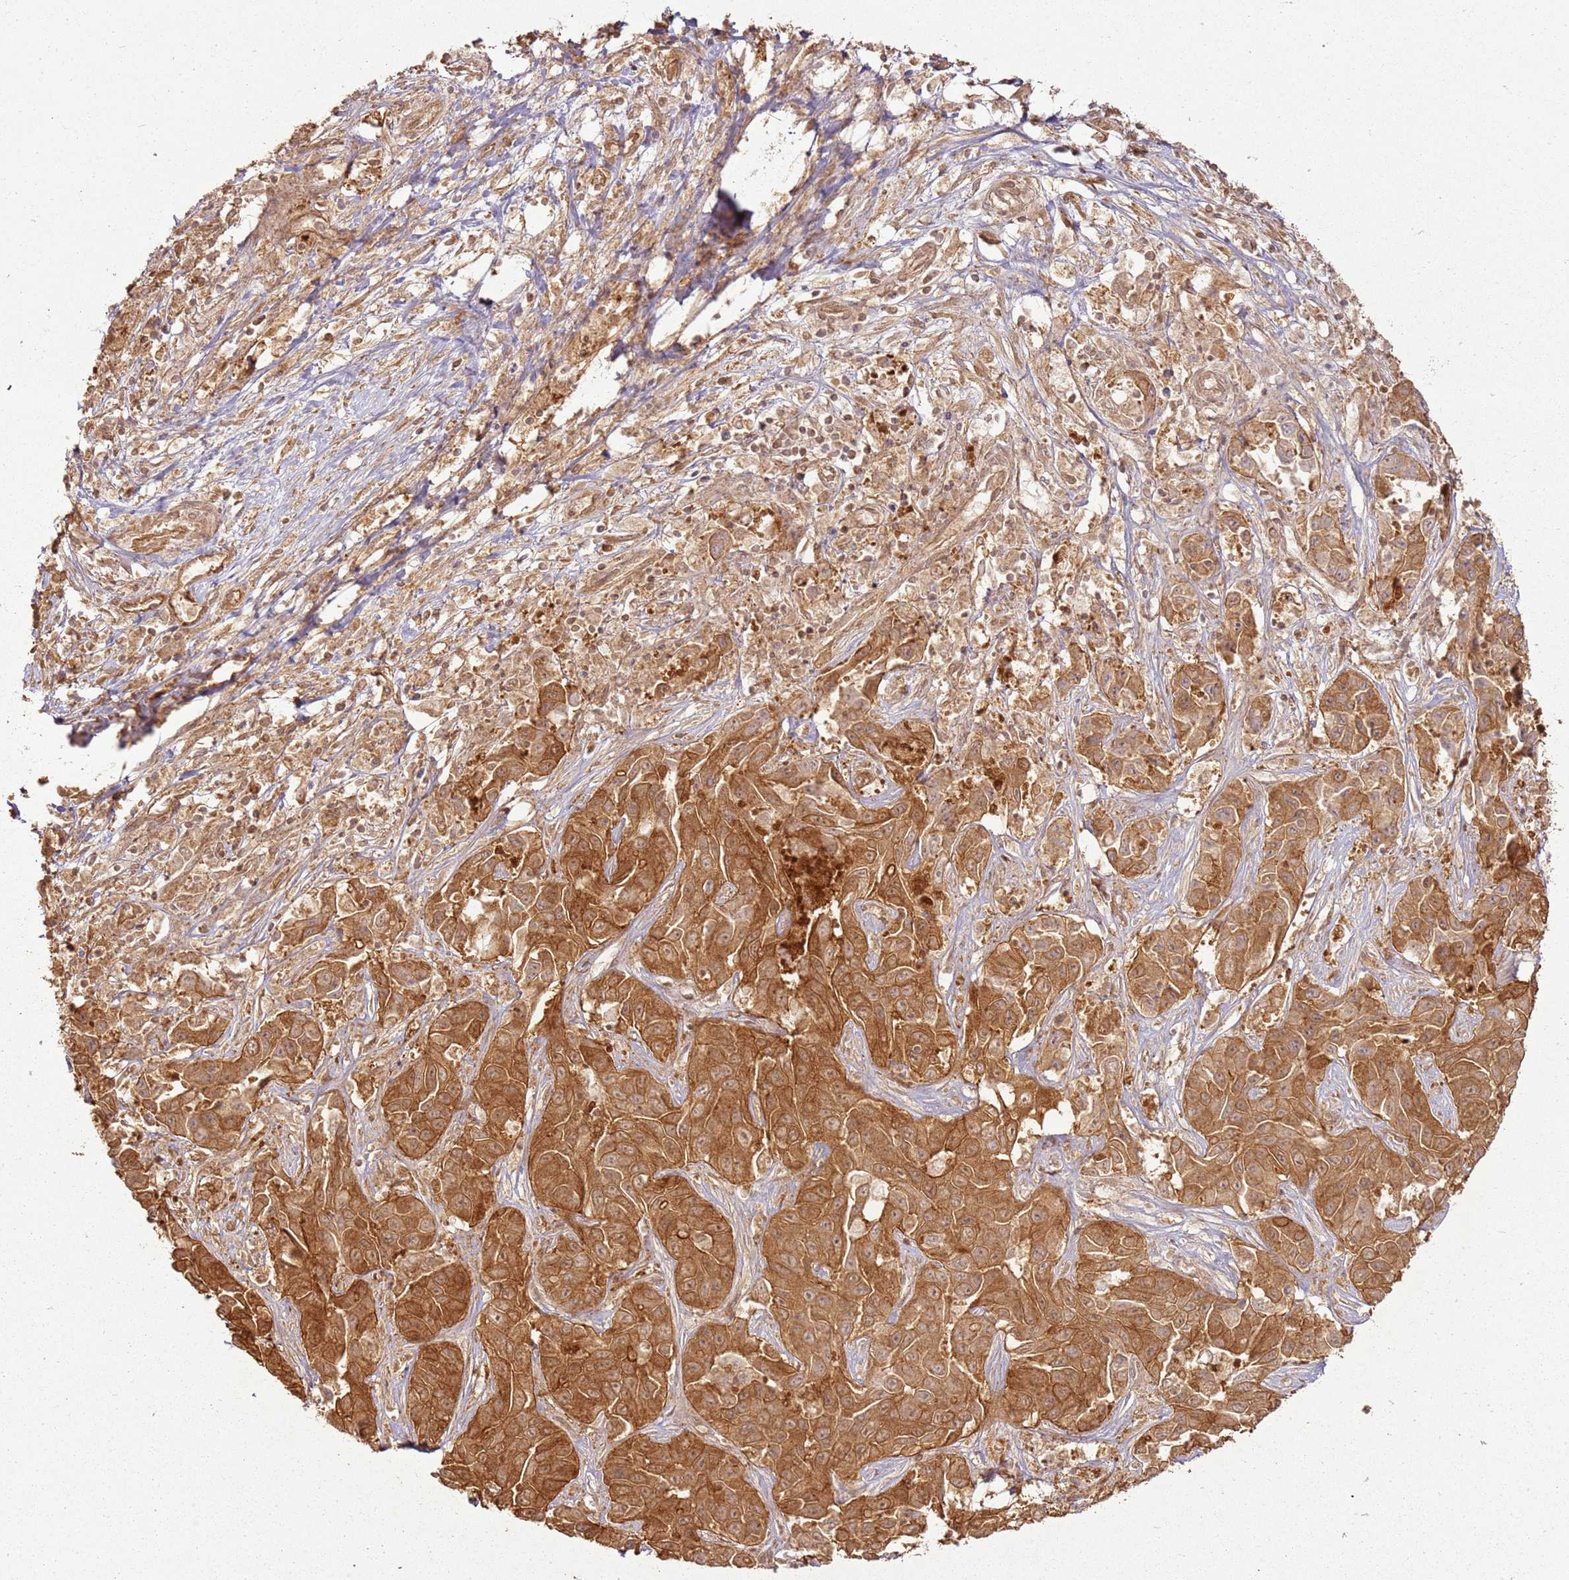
{"staining": {"intensity": "moderate", "quantity": ">75%", "location": "cytoplasmic/membranous"}, "tissue": "liver cancer", "cell_type": "Tumor cells", "image_type": "cancer", "snomed": [{"axis": "morphology", "description": "Cholangiocarcinoma"}, {"axis": "topography", "description": "Liver"}], "caption": "Cholangiocarcinoma (liver) stained with a brown dye exhibits moderate cytoplasmic/membranous positive positivity in about >75% of tumor cells.", "gene": "ZNF776", "patient": {"sex": "female", "age": 52}}